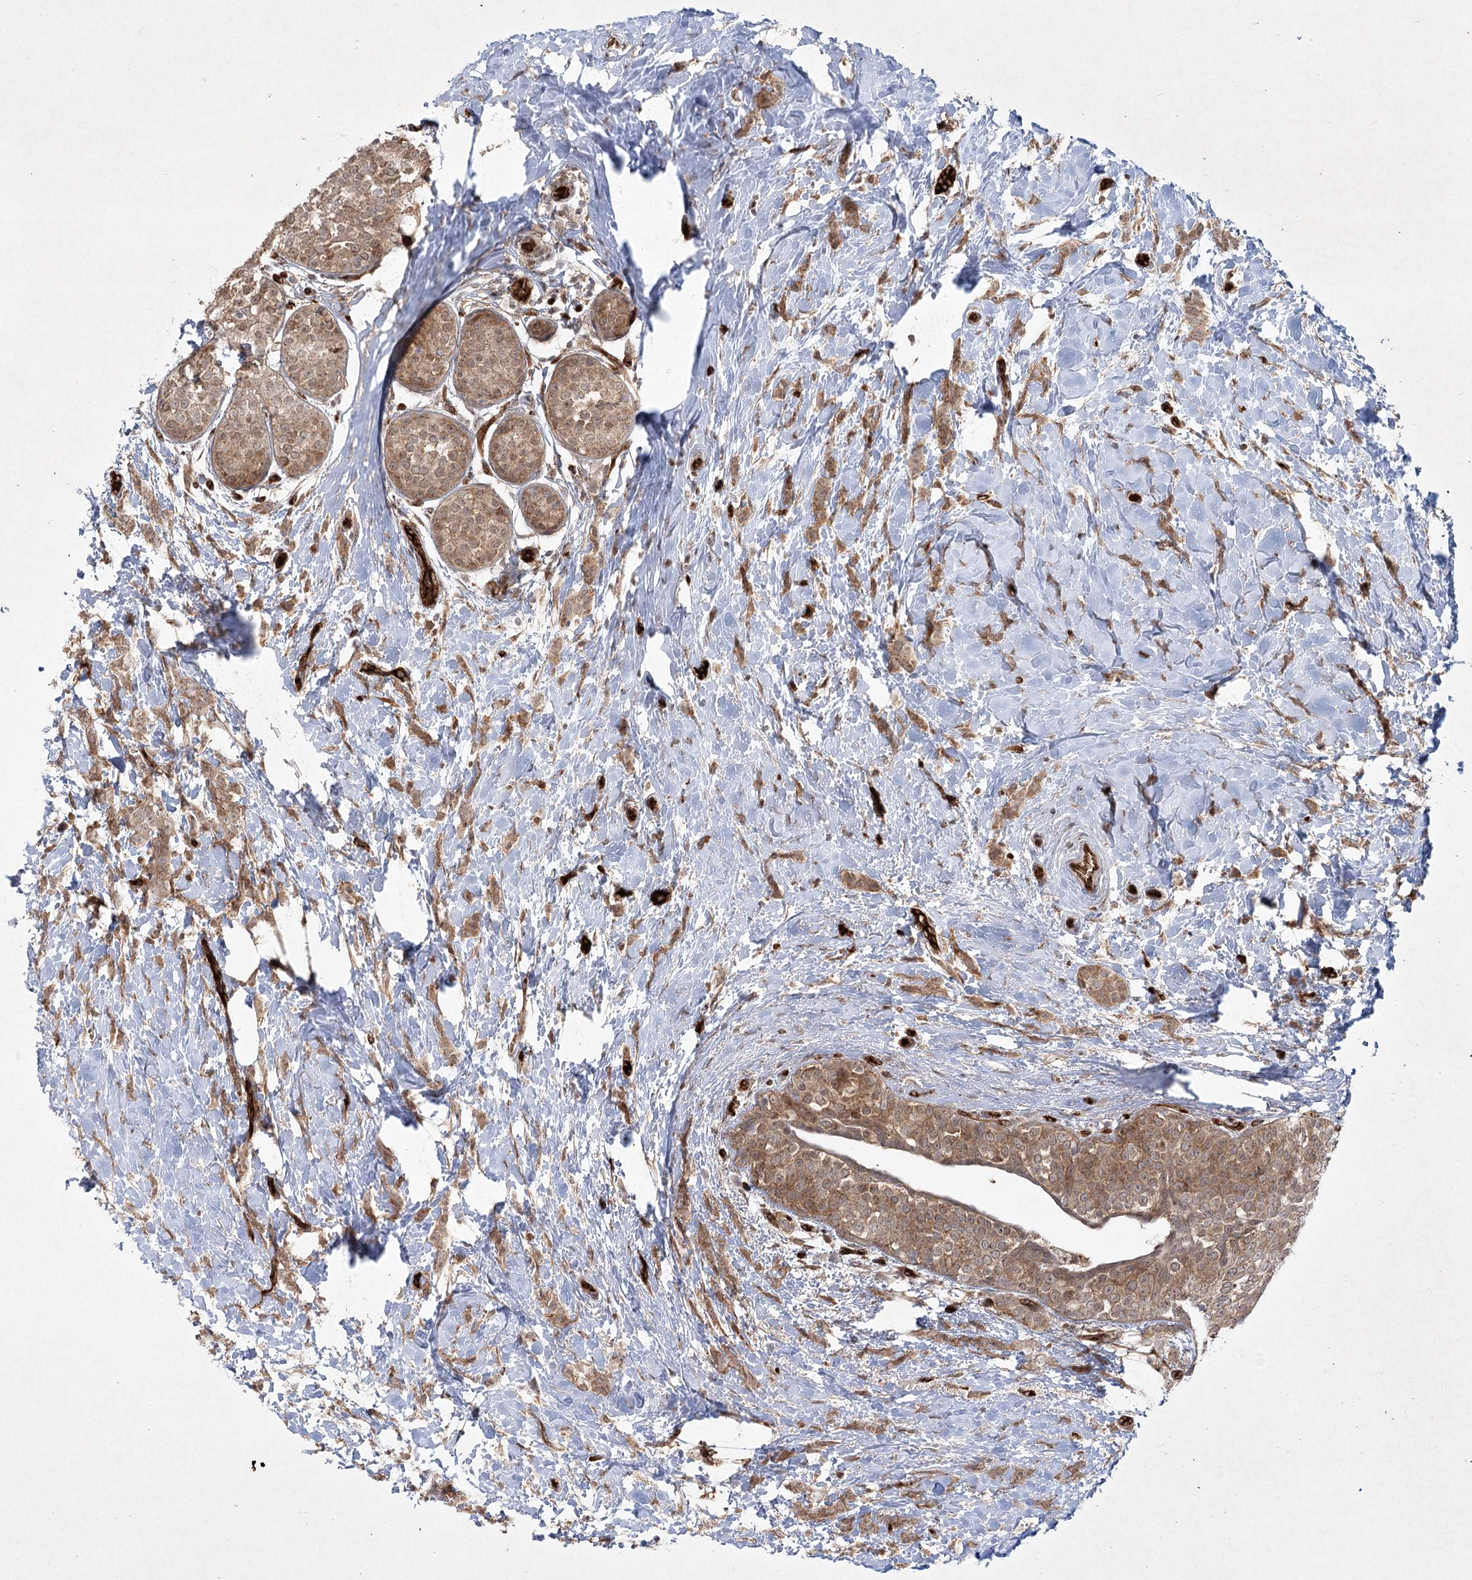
{"staining": {"intensity": "moderate", "quantity": ">75%", "location": "cytoplasmic/membranous"}, "tissue": "breast cancer", "cell_type": "Tumor cells", "image_type": "cancer", "snomed": [{"axis": "morphology", "description": "Lobular carcinoma, in situ"}, {"axis": "morphology", "description": "Lobular carcinoma"}, {"axis": "topography", "description": "Breast"}], "caption": "Tumor cells reveal medium levels of moderate cytoplasmic/membranous staining in about >75% of cells in breast cancer.", "gene": "ARHGAP31", "patient": {"sex": "female", "age": 41}}